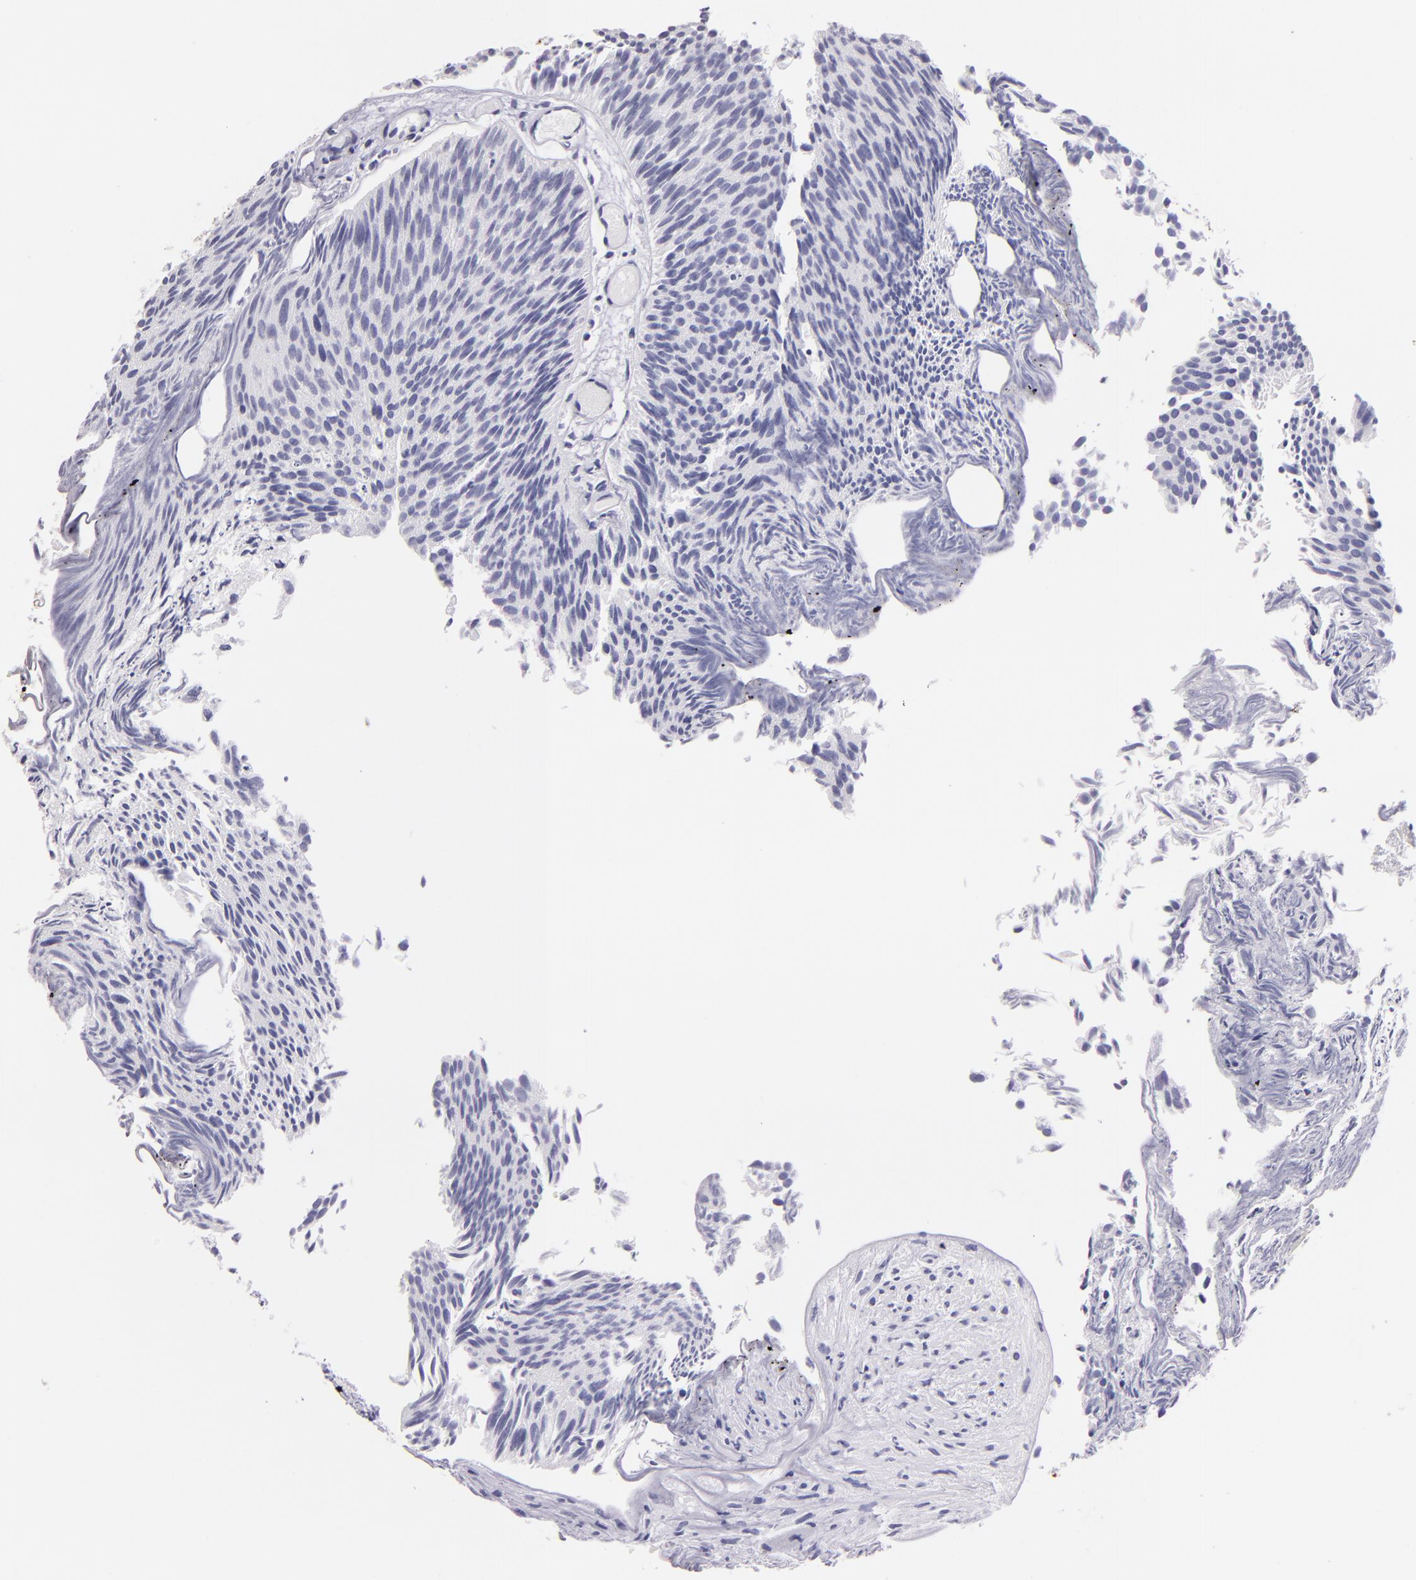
{"staining": {"intensity": "negative", "quantity": "none", "location": "none"}, "tissue": "urothelial cancer", "cell_type": "Tumor cells", "image_type": "cancer", "snomed": [{"axis": "morphology", "description": "Urothelial carcinoma, Low grade"}, {"axis": "topography", "description": "Urinary bladder"}], "caption": "Immunohistochemical staining of urothelial cancer shows no significant positivity in tumor cells.", "gene": "MUC5AC", "patient": {"sex": "male", "age": 84}}